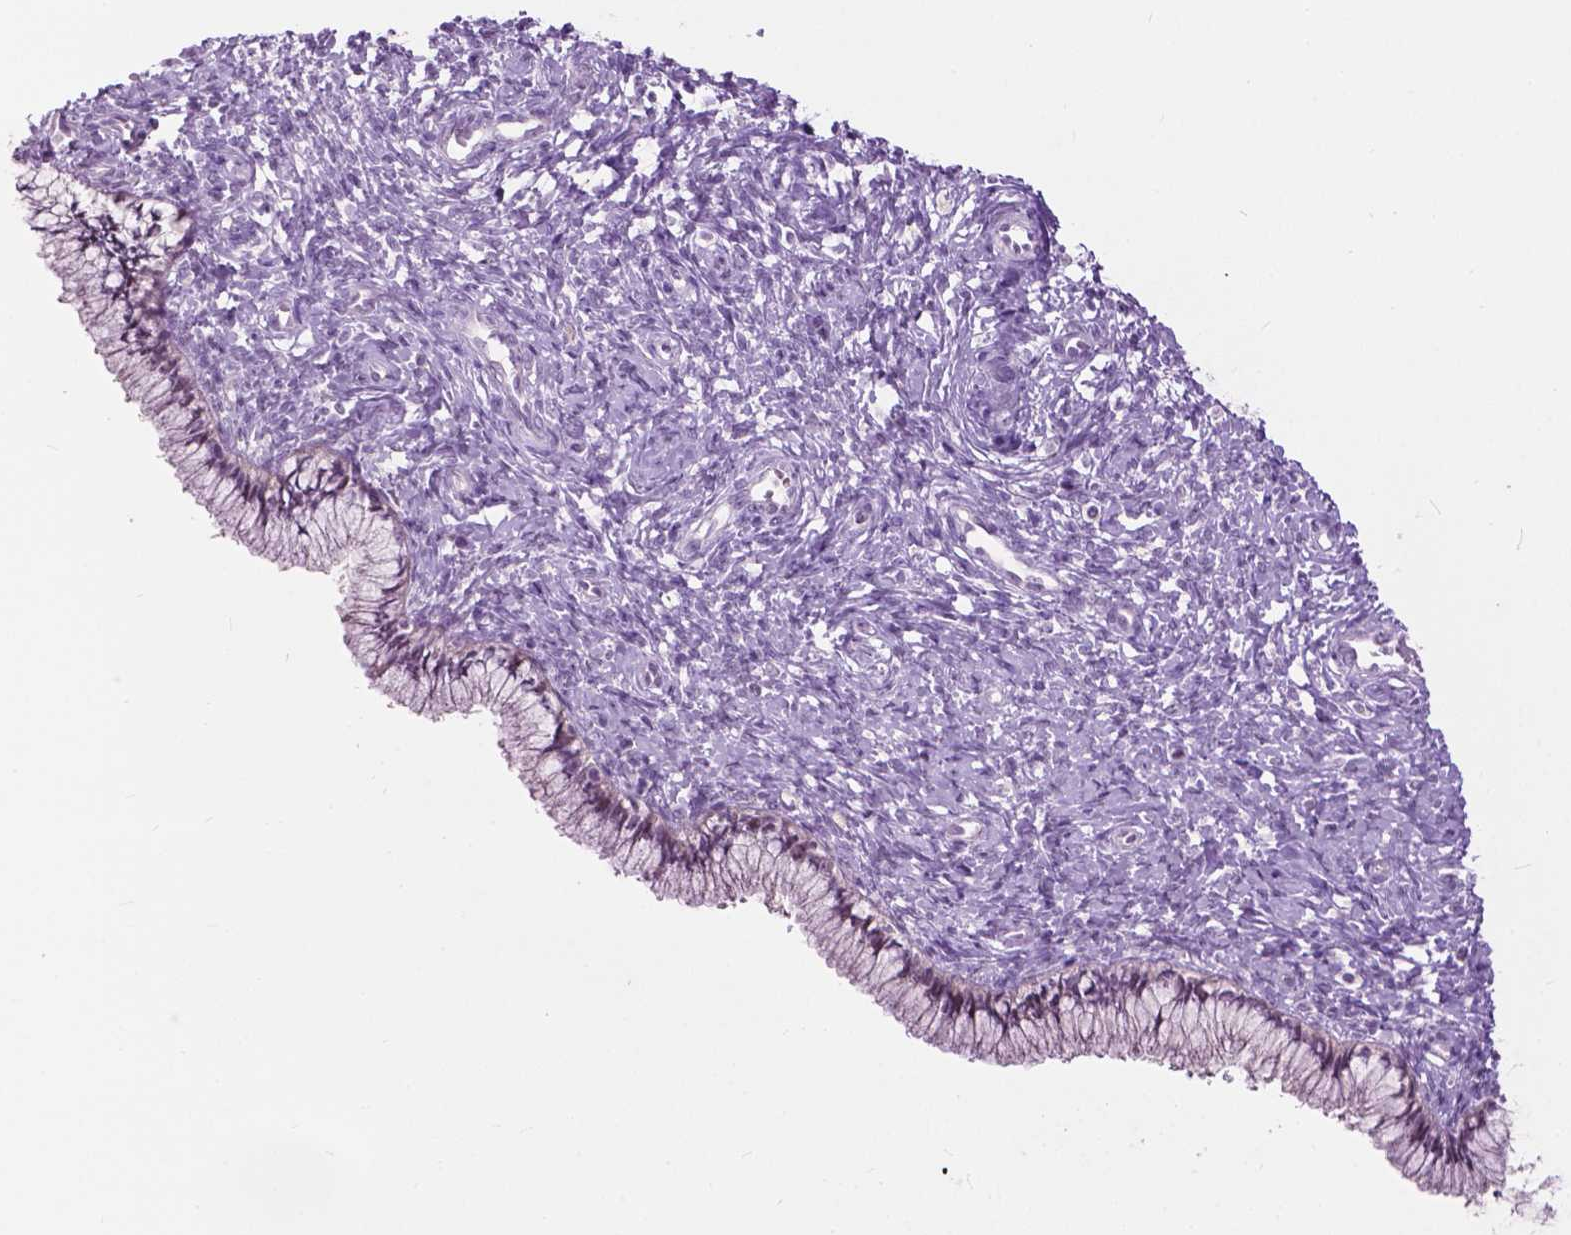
{"staining": {"intensity": "negative", "quantity": "none", "location": "none"}, "tissue": "cervix", "cell_type": "Glandular cells", "image_type": "normal", "snomed": [{"axis": "morphology", "description": "Normal tissue, NOS"}, {"axis": "topography", "description": "Cervix"}], "caption": "Micrograph shows no significant protein staining in glandular cells of unremarkable cervix. (IHC, brightfield microscopy, high magnification).", "gene": "GPR37L1", "patient": {"sex": "female", "age": 37}}